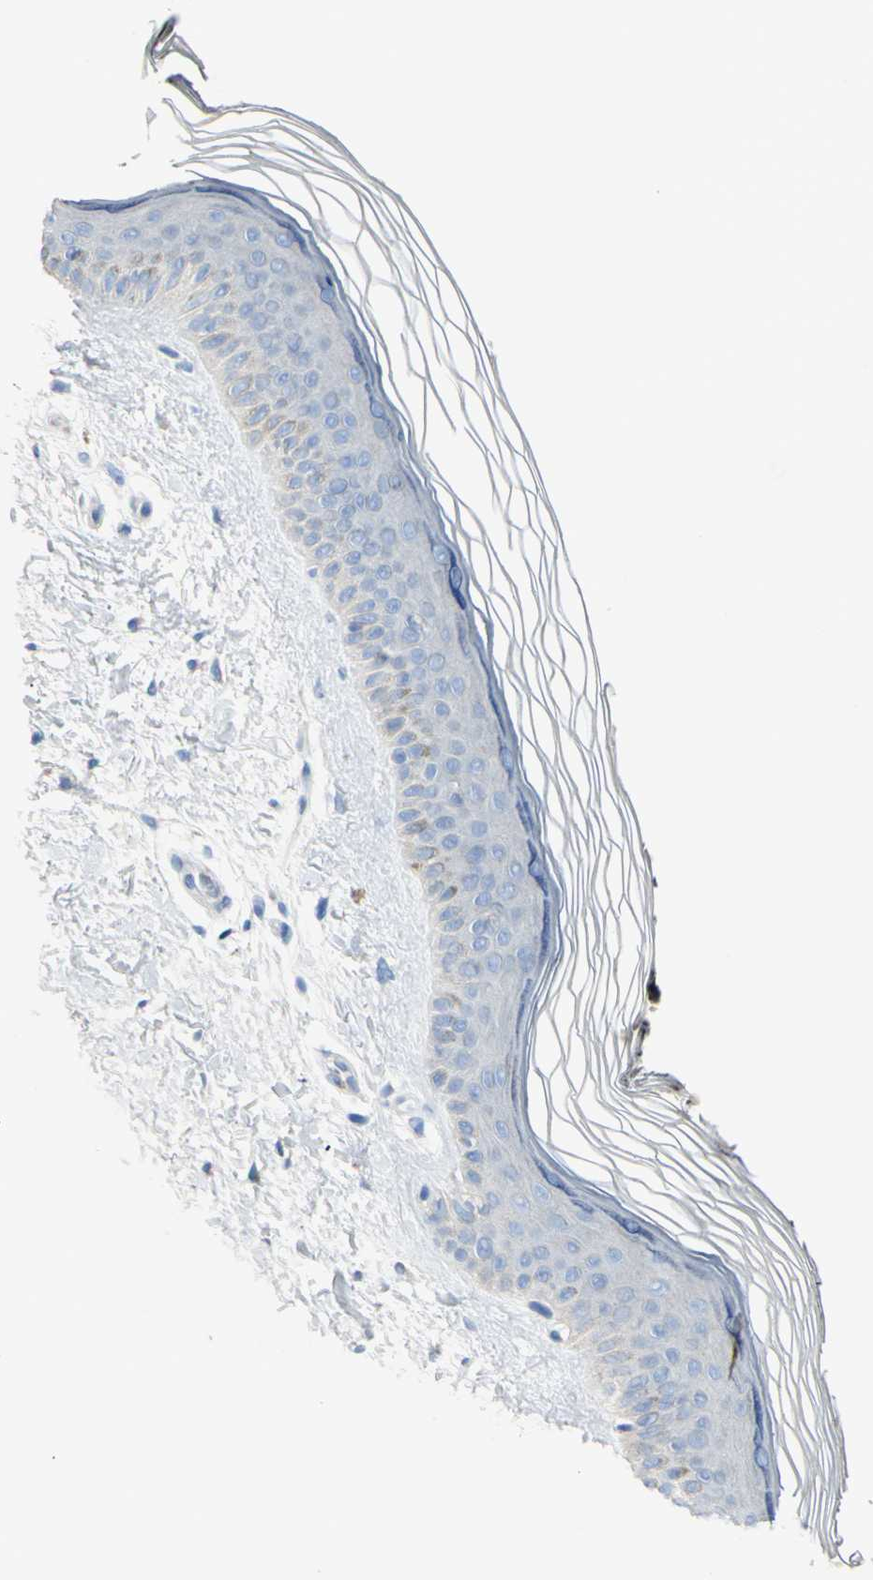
{"staining": {"intensity": "negative", "quantity": "none", "location": "none"}, "tissue": "skin", "cell_type": "Fibroblasts", "image_type": "normal", "snomed": [{"axis": "morphology", "description": "Normal tissue, NOS"}, {"axis": "topography", "description": "Skin"}], "caption": "Immunohistochemical staining of normal human skin demonstrates no significant staining in fibroblasts.", "gene": "B4GALT3", "patient": {"sex": "female", "age": 19}}